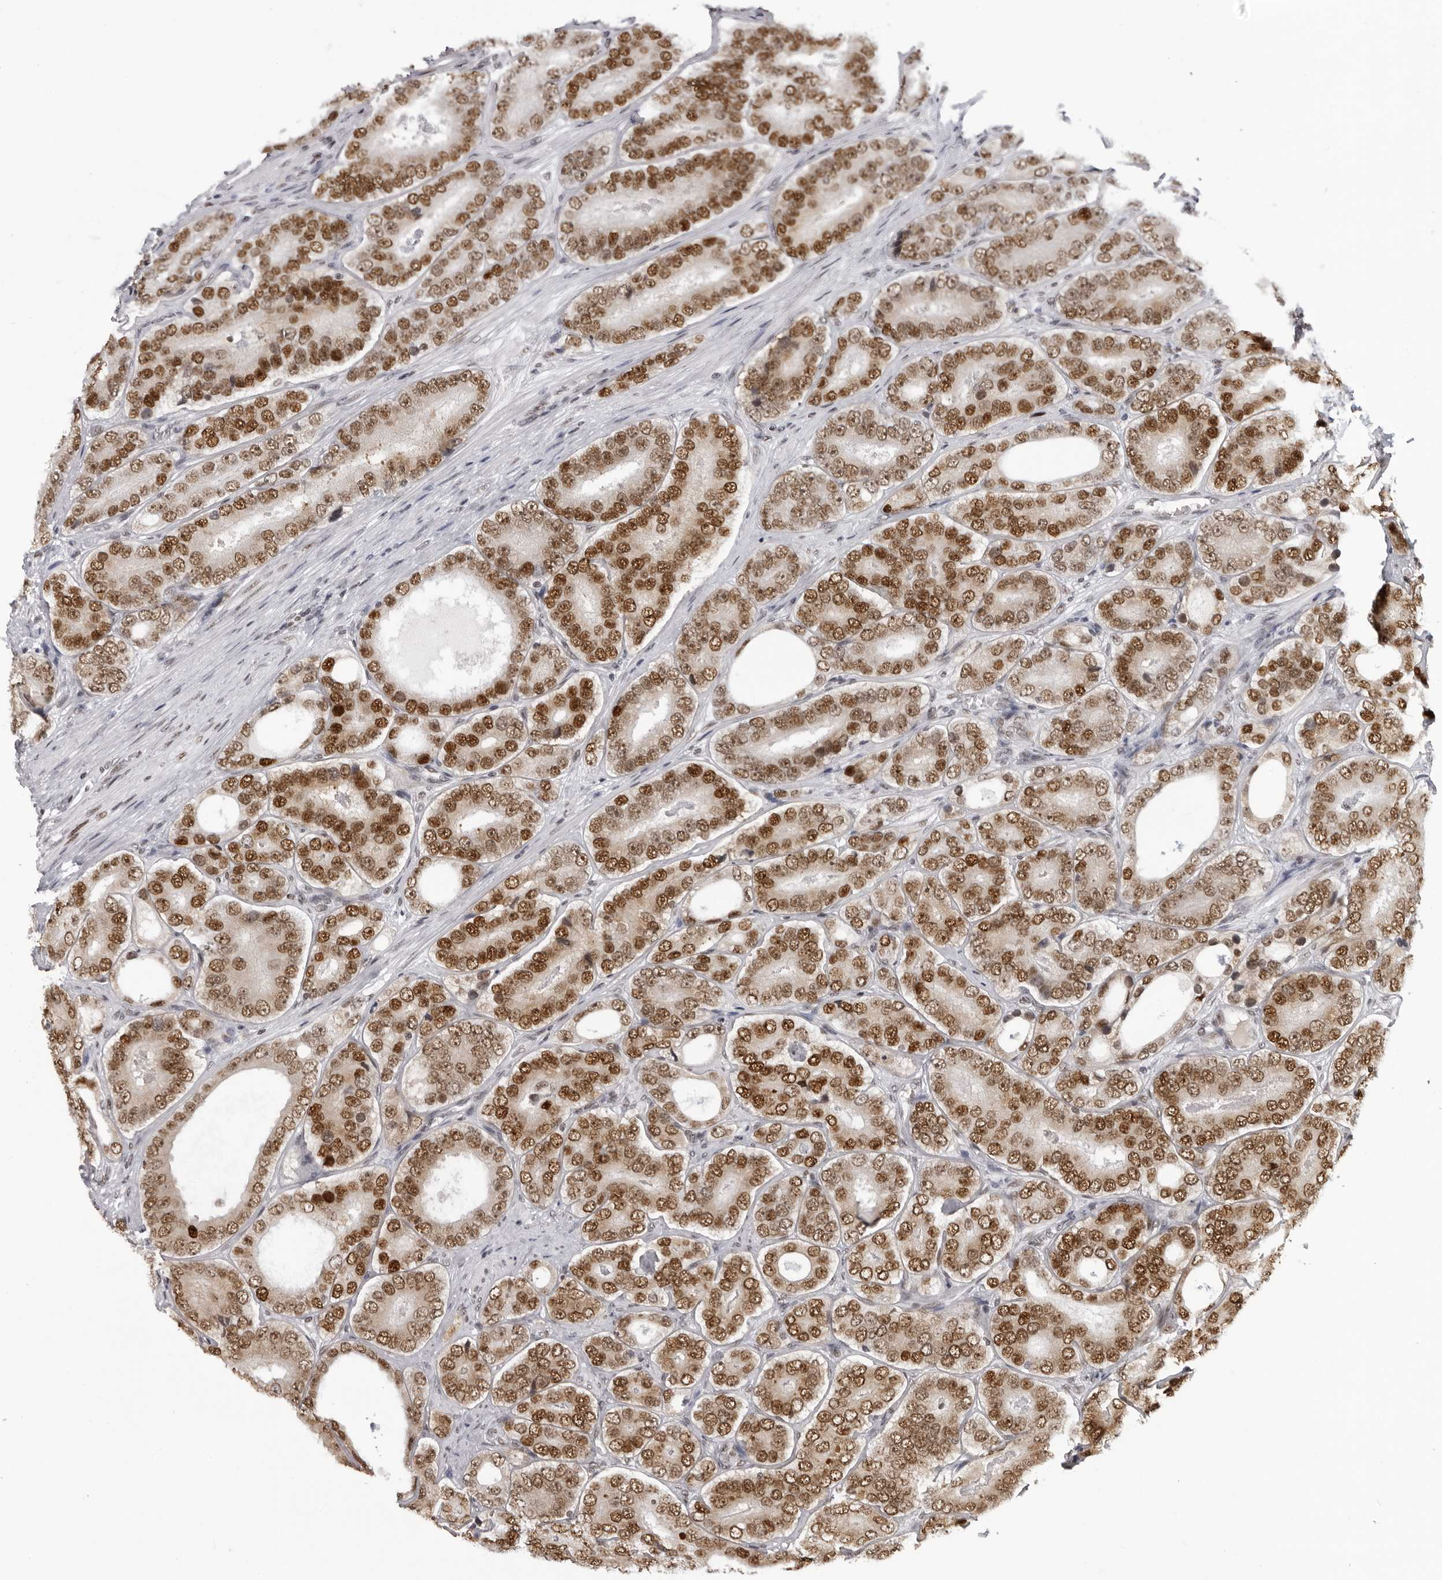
{"staining": {"intensity": "strong", "quantity": ">75%", "location": "nuclear"}, "tissue": "prostate cancer", "cell_type": "Tumor cells", "image_type": "cancer", "snomed": [{"axis": "morphology", "description": "Adenocarcinoma, High grade"}, {"axis": "topography", "description": "Prostate"}], "caption": "A micrograph of human adenocarcinoma (high-grade) (prostate) stained for a protein demonstrates strong nuclear brown staining in tumor cells. (brown staining indicates protein expression, while blue staining denotes nuclei).", "gene": "HEXIM2", "patient": {"sex": "male", "age": 56}}